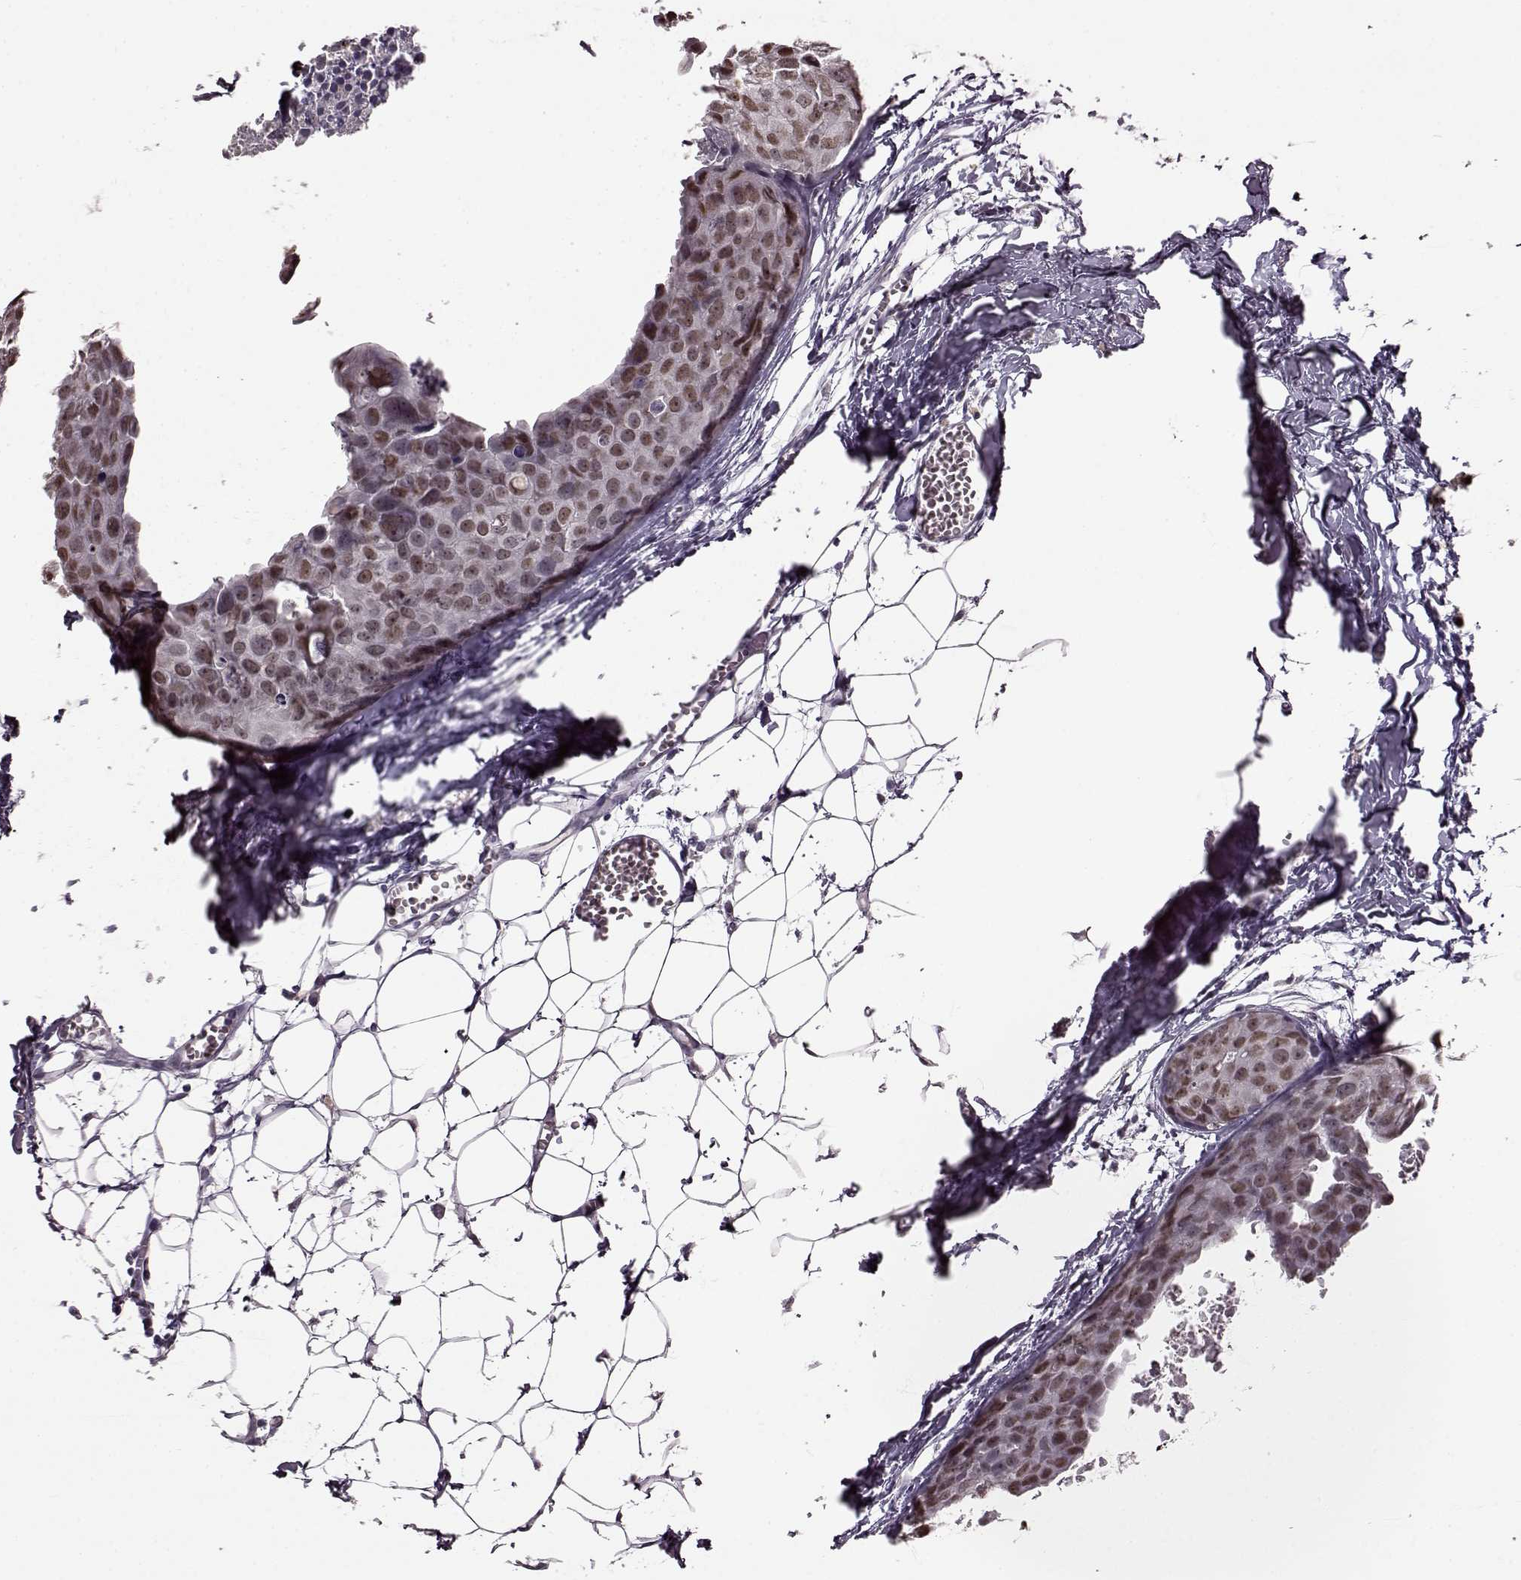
{"staining": {"intensity": "weak", "quantity": "<25%", "location": "nuclear"}, "tissue": "breast cancer", "cell_type": "Tumor cells", "image_type": "cancer", "snomed": [{"axis": "morphology", "description": "Duct carcinoma"}, {"axis": "topography", "description": "Breast"}], "caption": "Immunohistochemistry (IHC) micrograph of neoplastic tissue: human infiltrating ductal carcinoma (breast) stained with DAB displays no significant protein staining in tumor cells.", "gene": "STX1B", "patient": {"sex": "female", "age": 38}}